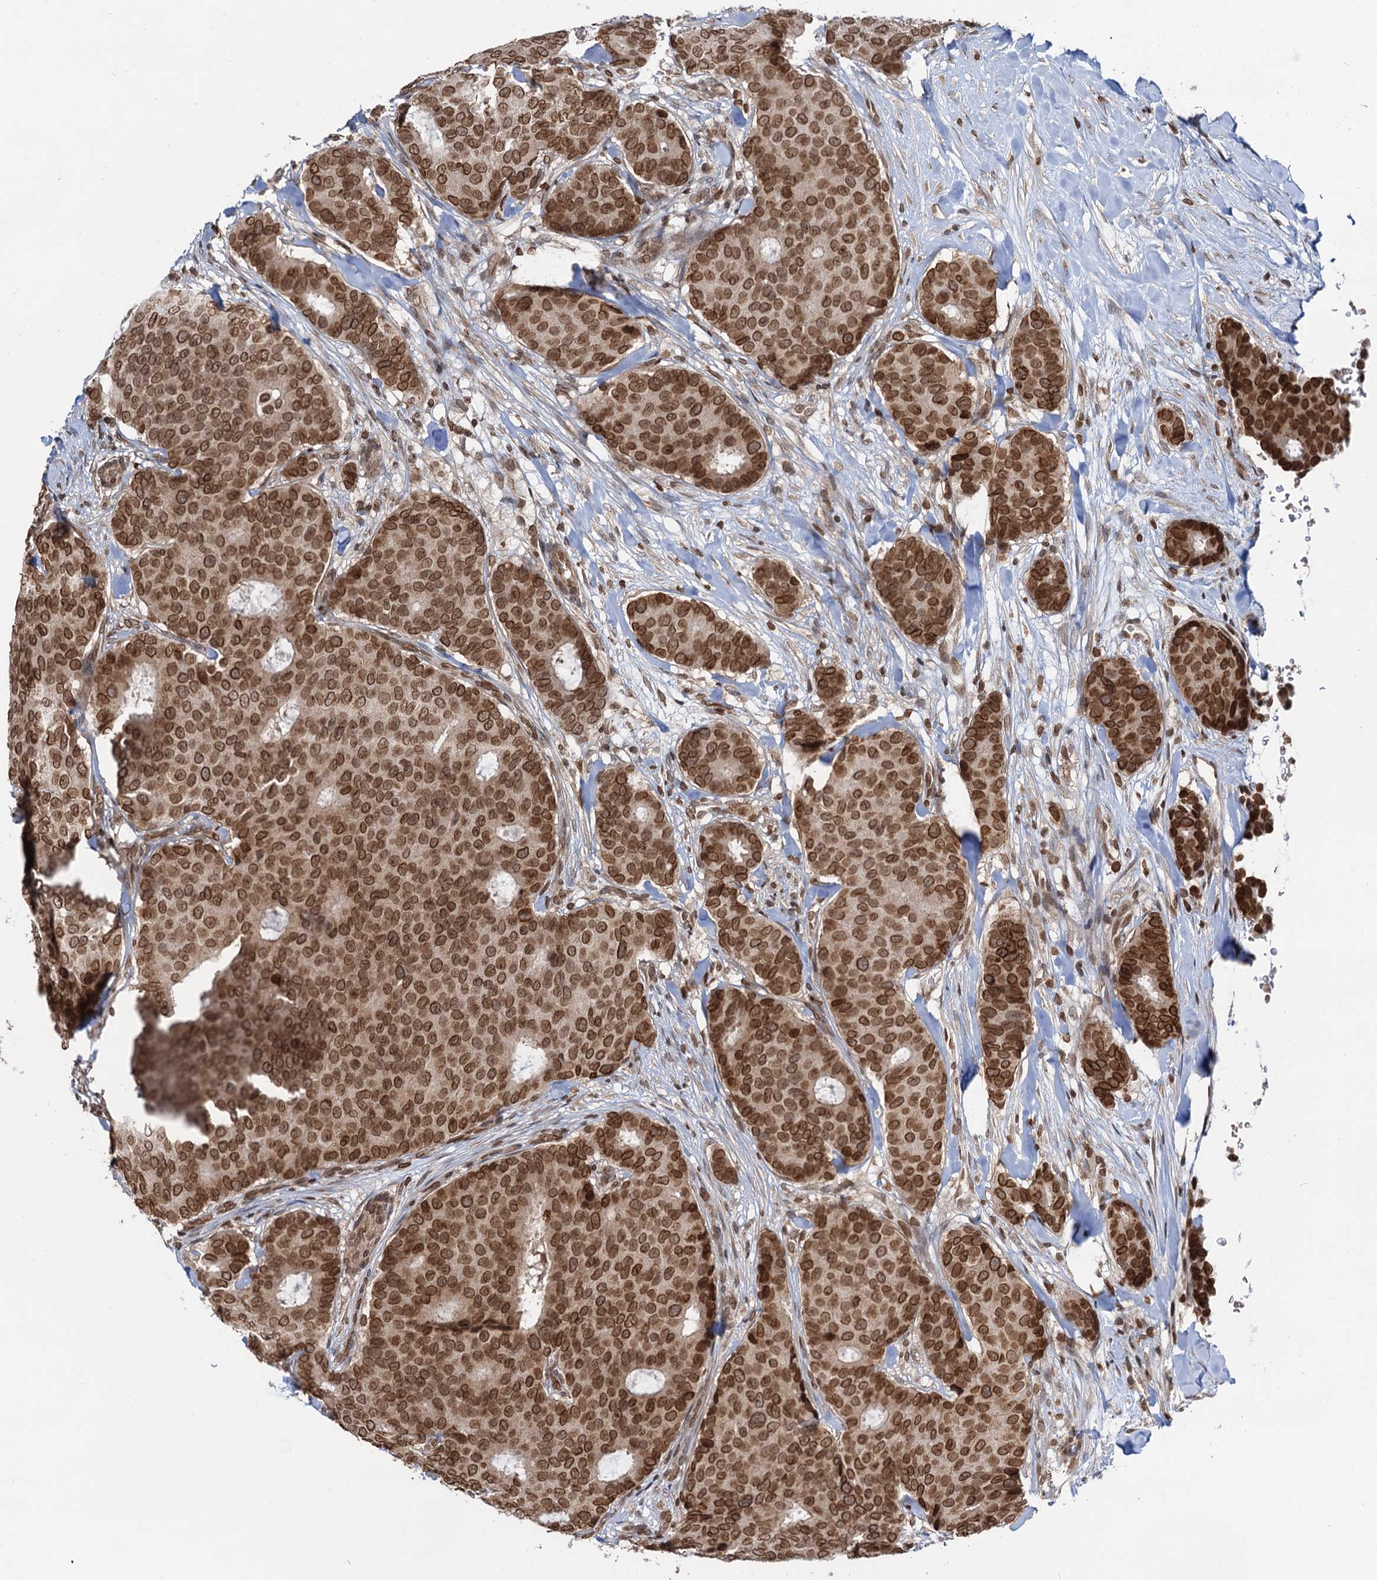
{"staining": {"intensity": "strong", "quantity": ">75%", "location": "nuclear"}, "tissue": "breast cancer", "cell_type": "Tumor cells", "image_type": "cancer", "snomed": [{"axis": "morphology", "description": "Duct carcinoma"}, {"axis": "topography", "description": "Breast"}], "caption": "Immunohistochemistry (IHC) of human breast intraductal carcinoma shows high levels of strong nuclear positivity in about >75% of tumor cells. The staining was performed using DAB (3,3'-diaminobenzidine), with brown indicating positive protein expression. Nuclei are stained blue with hematoxylin.", "gene": "ZC3H13", "patient": {"sex": "female", "age": 75}}